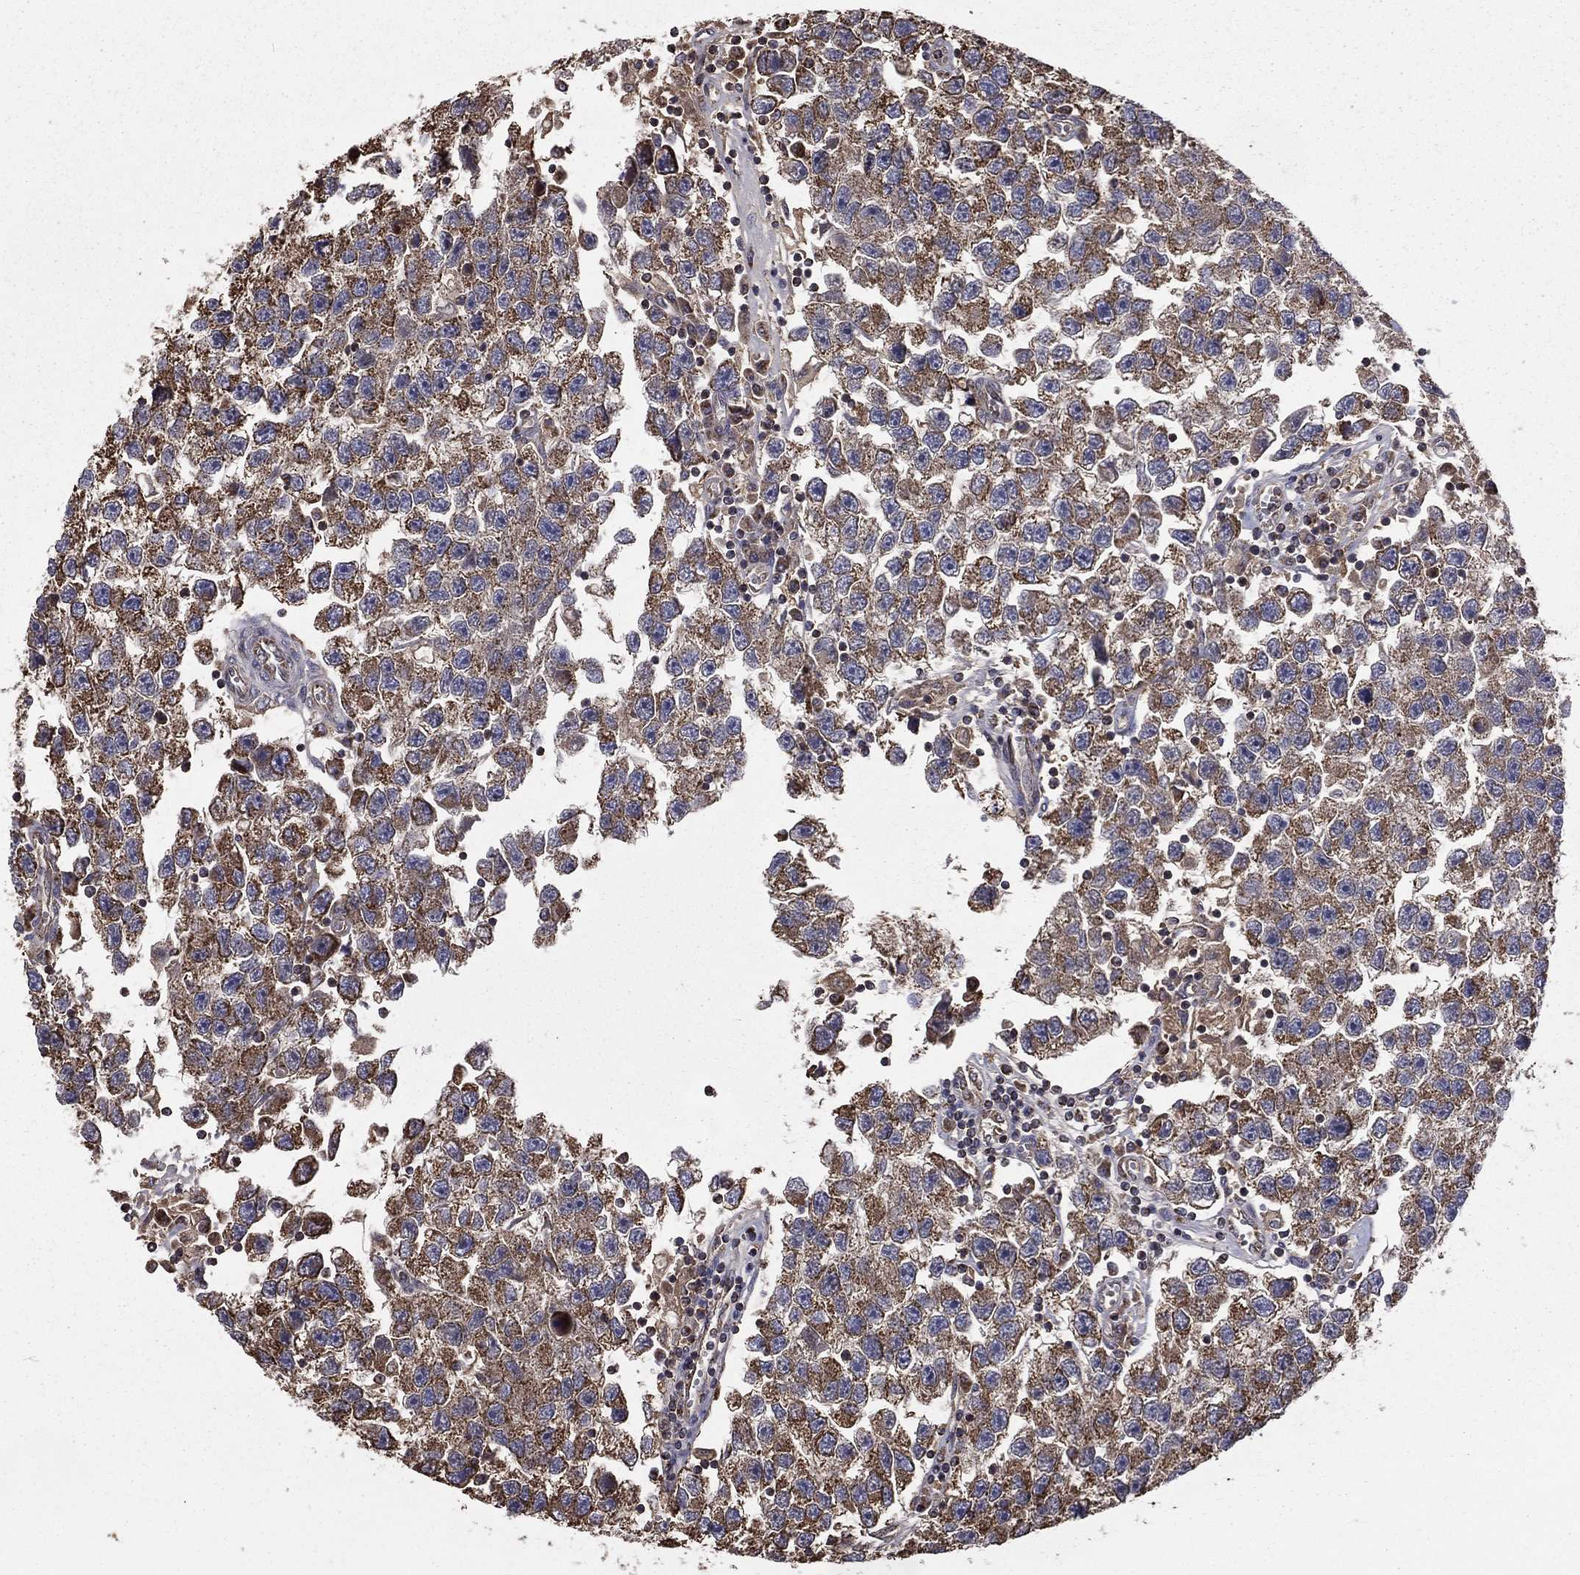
{"staining": {"intensity": "moderate", "quantity": ">75%", "location": "cytoplasmic/membranous"}, "tissue": "testis cancer", "cell_type": "Tumor cells", "image_type": "cancer", "snomed": [{"axis": "morphology", "description": "Seminoma, NOS"}, {"axis": "topography", "description": "Testis"}], "caption": "Testis cancer was stained to show a protein in brown. There is medium levels of moderate cytoplasmic/membranous expression in about >75% of tumor cells.", "gene": "RIGI", "patient": {"sex": "male", "age": 26}}